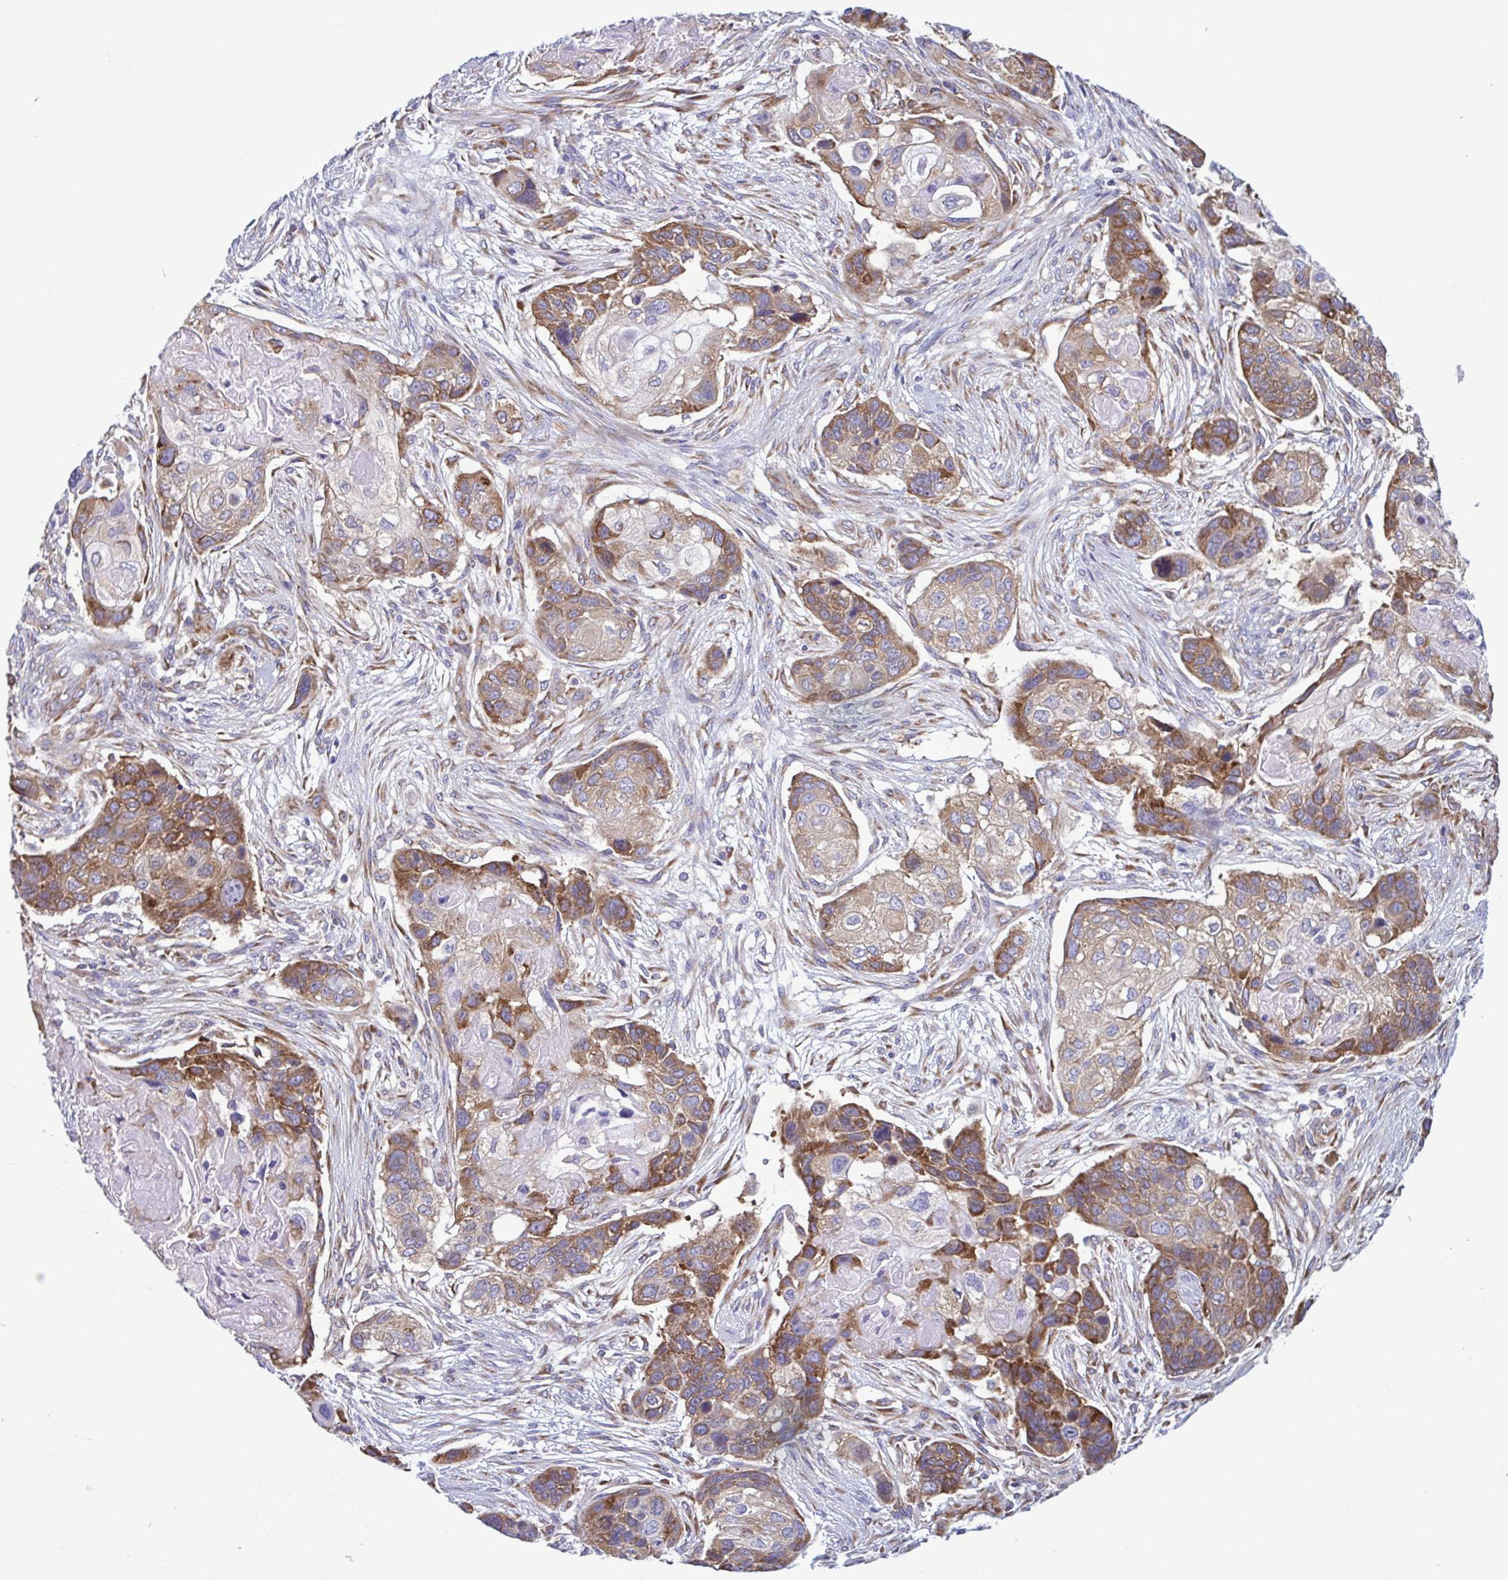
{"staining": {"intensity": "moderate", "quantity": "25%-75%", "location": "cytoplasmic/membranous"}, "tissue": "lung cancer", "cell_type": "Tumor cells", "image_type": "cancer", "snomed": [{"axis": "morphology", "description": "Squamous cell carcinoma, NOS"}, {"axis": "topography", "description": "Lung"}], "caption": "Lung cancer stained for a protein (brown) exhibits moderate cytoplasmic/membranous positive expression in about 25%-75% of tumor cells.", "gene": "RPS16", "patient": {"sex": "male", "age": 69}}